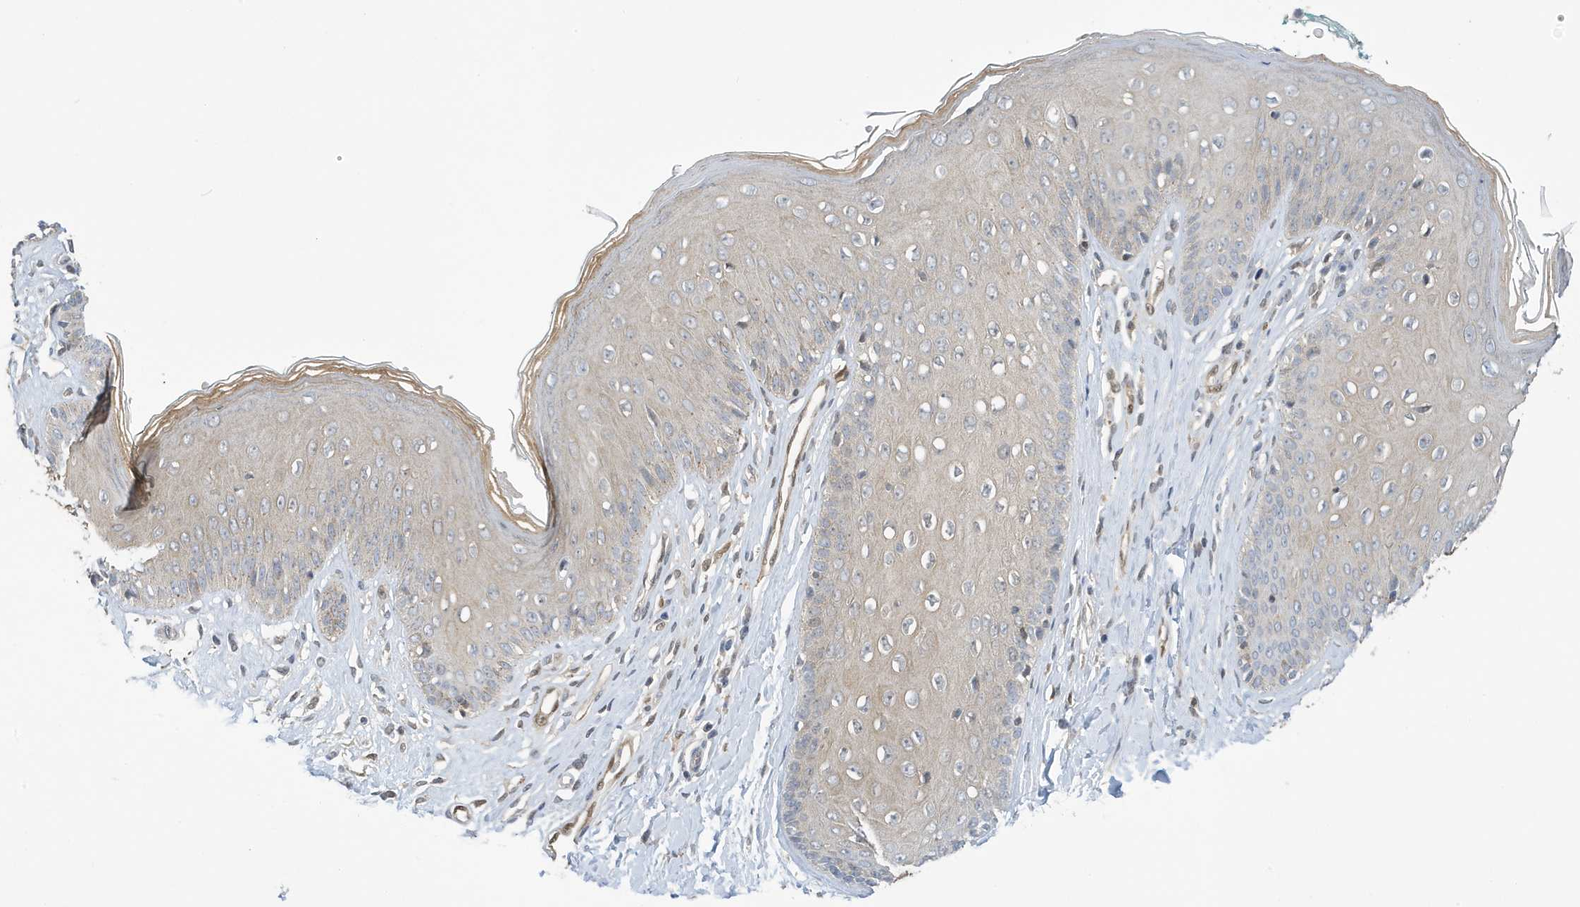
{"staining": {"intensity": "negative", "quantity": "none", "location": "none"}, "tissue": "skin", "cell_type": "Epidermal cells", "image_type": "normal", "snomed": [{"axis": "morphology", "description": "Normal tissue, NOS"}, {"axis": "morphology", "description": "Squamous cell carcinoma, NOS"}, {"axis": "topography", "description": "Vulva"}], "caption": "A histopathology image of human skin is negative for staining in epidermal cells.", "gene": "NCOA7", "patient": {"sex": "female", "age": 85}}